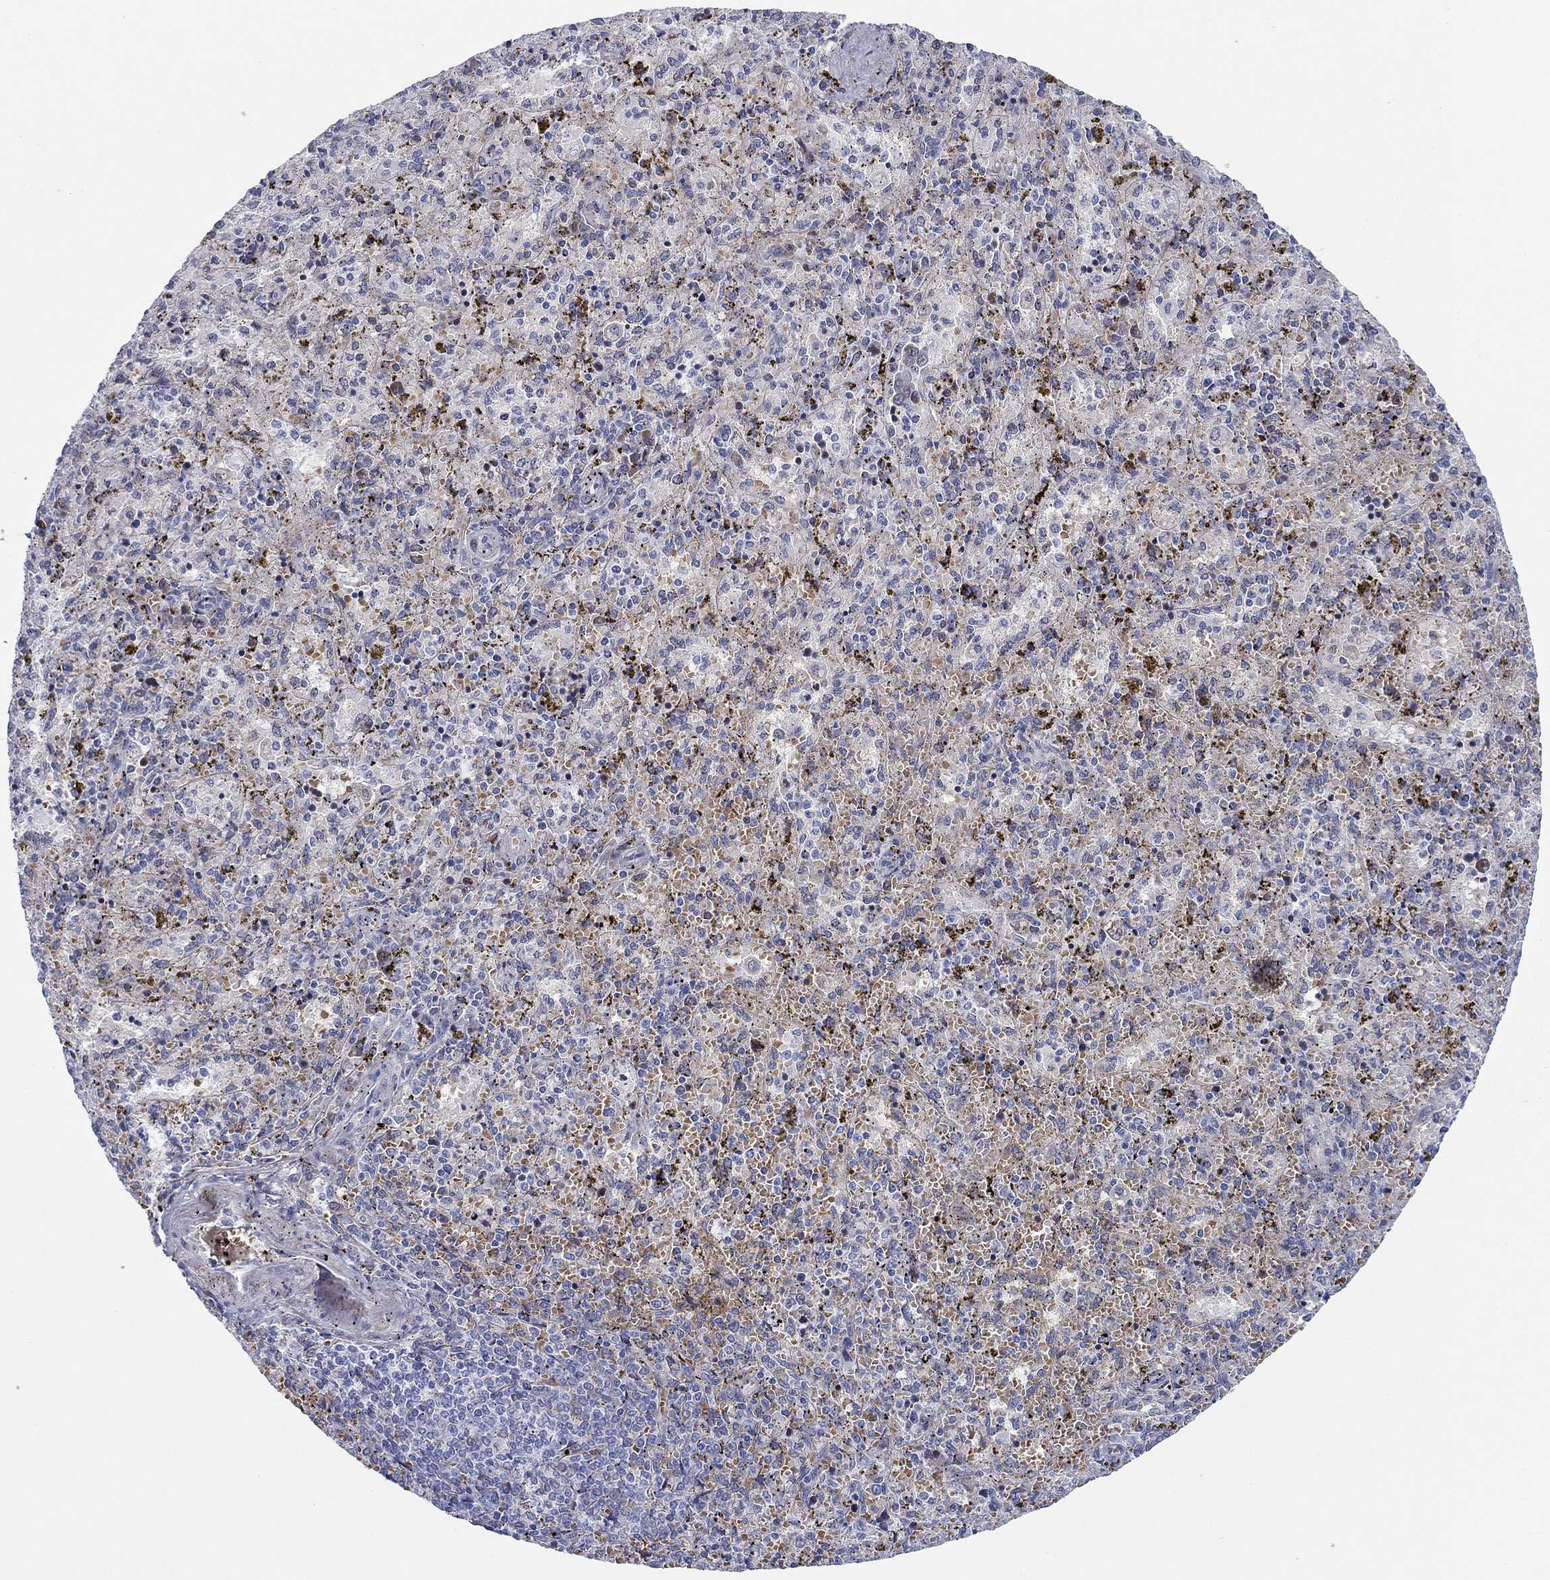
{"staining": {"intensity": "weak", "quantity": "<25%", "location": "cytoplasmic/membranous"}, "tissue": "spleen", "cell_type": "Cells in red pulp", "image_type": "normal", "snomed": [{"axis": "morphology", "description": "Normal tissue, NOS"}, {"axis": "topography", "description": "Spleen"}], "caption": "Cells in red pulp are negative for brown protein staining in benign spleen. (IHC, brightfield microscopy, high magnification).", "gene": "GPC1", "patient": {"sex": "female", "age": 50}}